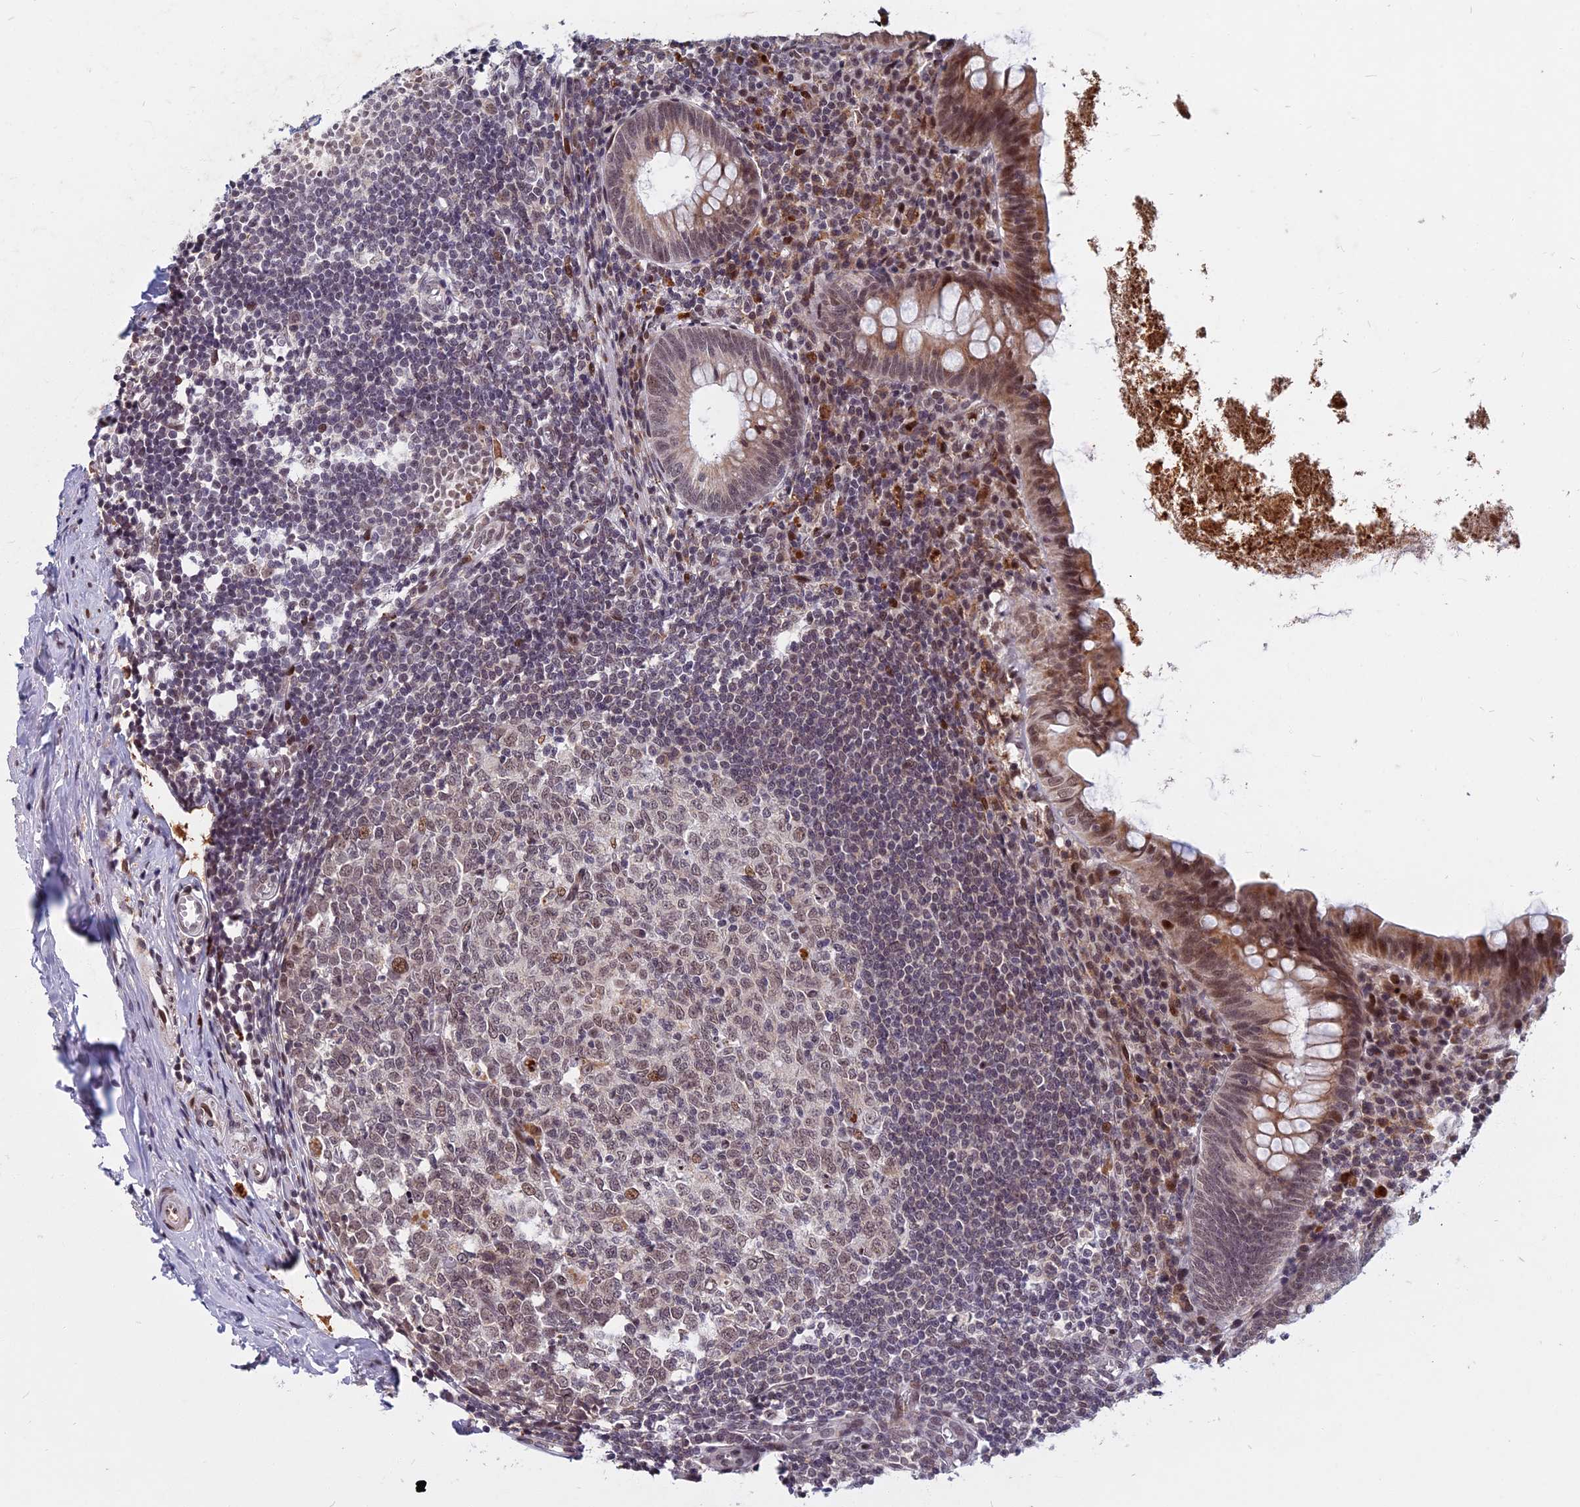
{"staining": {"intensity": "moderate", "quantity": "25%-75%", "location": "cytoplasmic/membranous,nuclear"}, "tissue": "appendix", "cell_type": "Glandular cells", "image_type": "normal", "snomed": [{"axis": "morphology", "description": "Normal tissue, NOS"}, {"axis": "topography", "description": "Appendix"}], "caption": "Brown immunohistochemical staining in normal appendix displays moderate cytoplasmic/membranous,nuclear positivity in about 25%-75% of glandular cells.", "gene": "CDC7", "patient": {"sex": "female", "age": 51}}